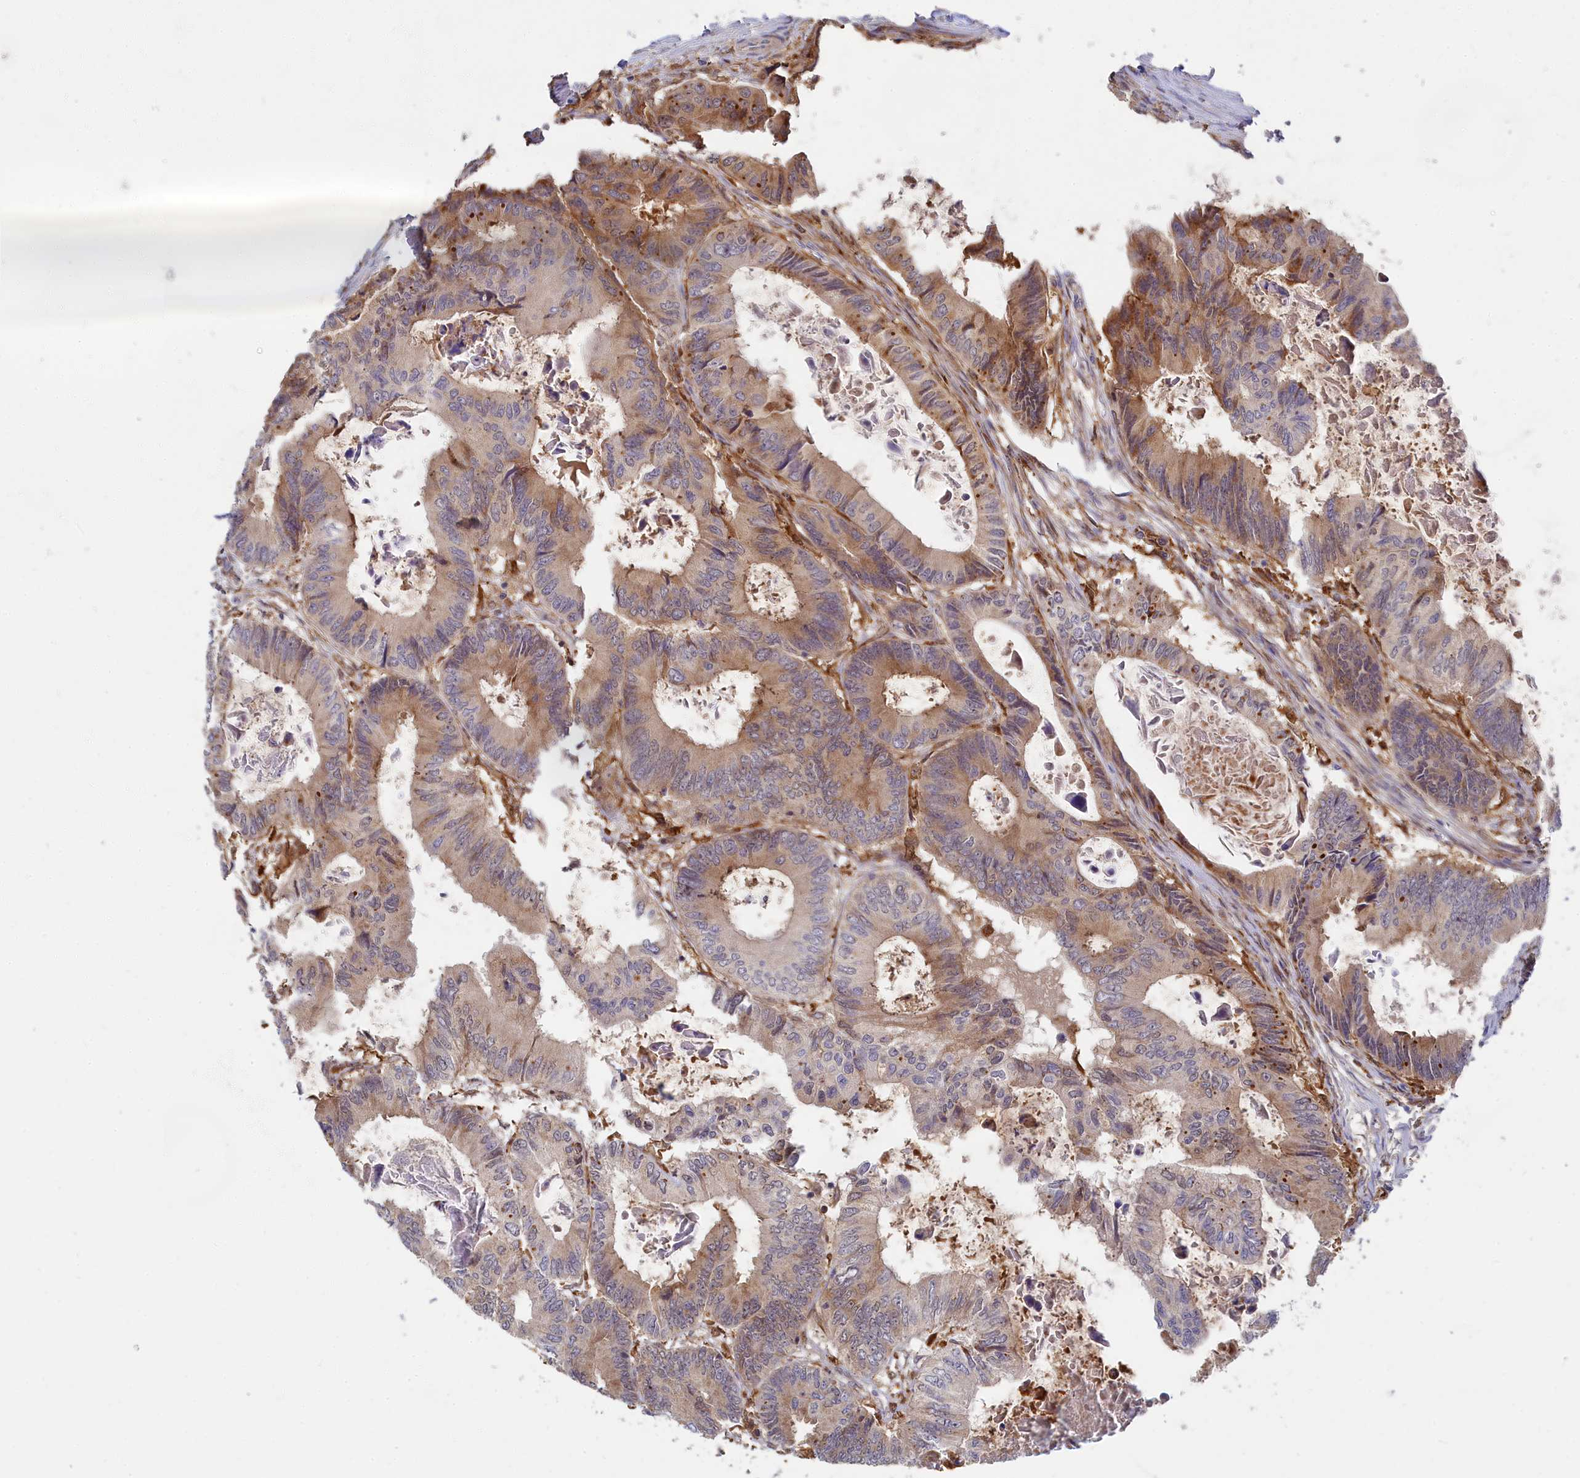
{"staining": {"intensity": "moderate", "quantity": "25%-75%", "location": "cytoplasmic/membranous"}, "tissue": "colorectal cancer", "cell_type": "Tumor cells", "image_type": "cancer", "snomed": [{"axis": "morphology", "description": "Adenocarcinoma, NOS"}, {"axis": "topography", "description": "Colon"}], "caption": "This histopathology image reveals colorectal adenocarcinoma stained with IHC to label a protein in brown. The cytoplasmic/membranous of tumor cells show moderate positivity for the protein. Nuclei are counter-stained blue.", "gene": "SPATA5L1", "patient": {"sex": "male", "age": 85}}